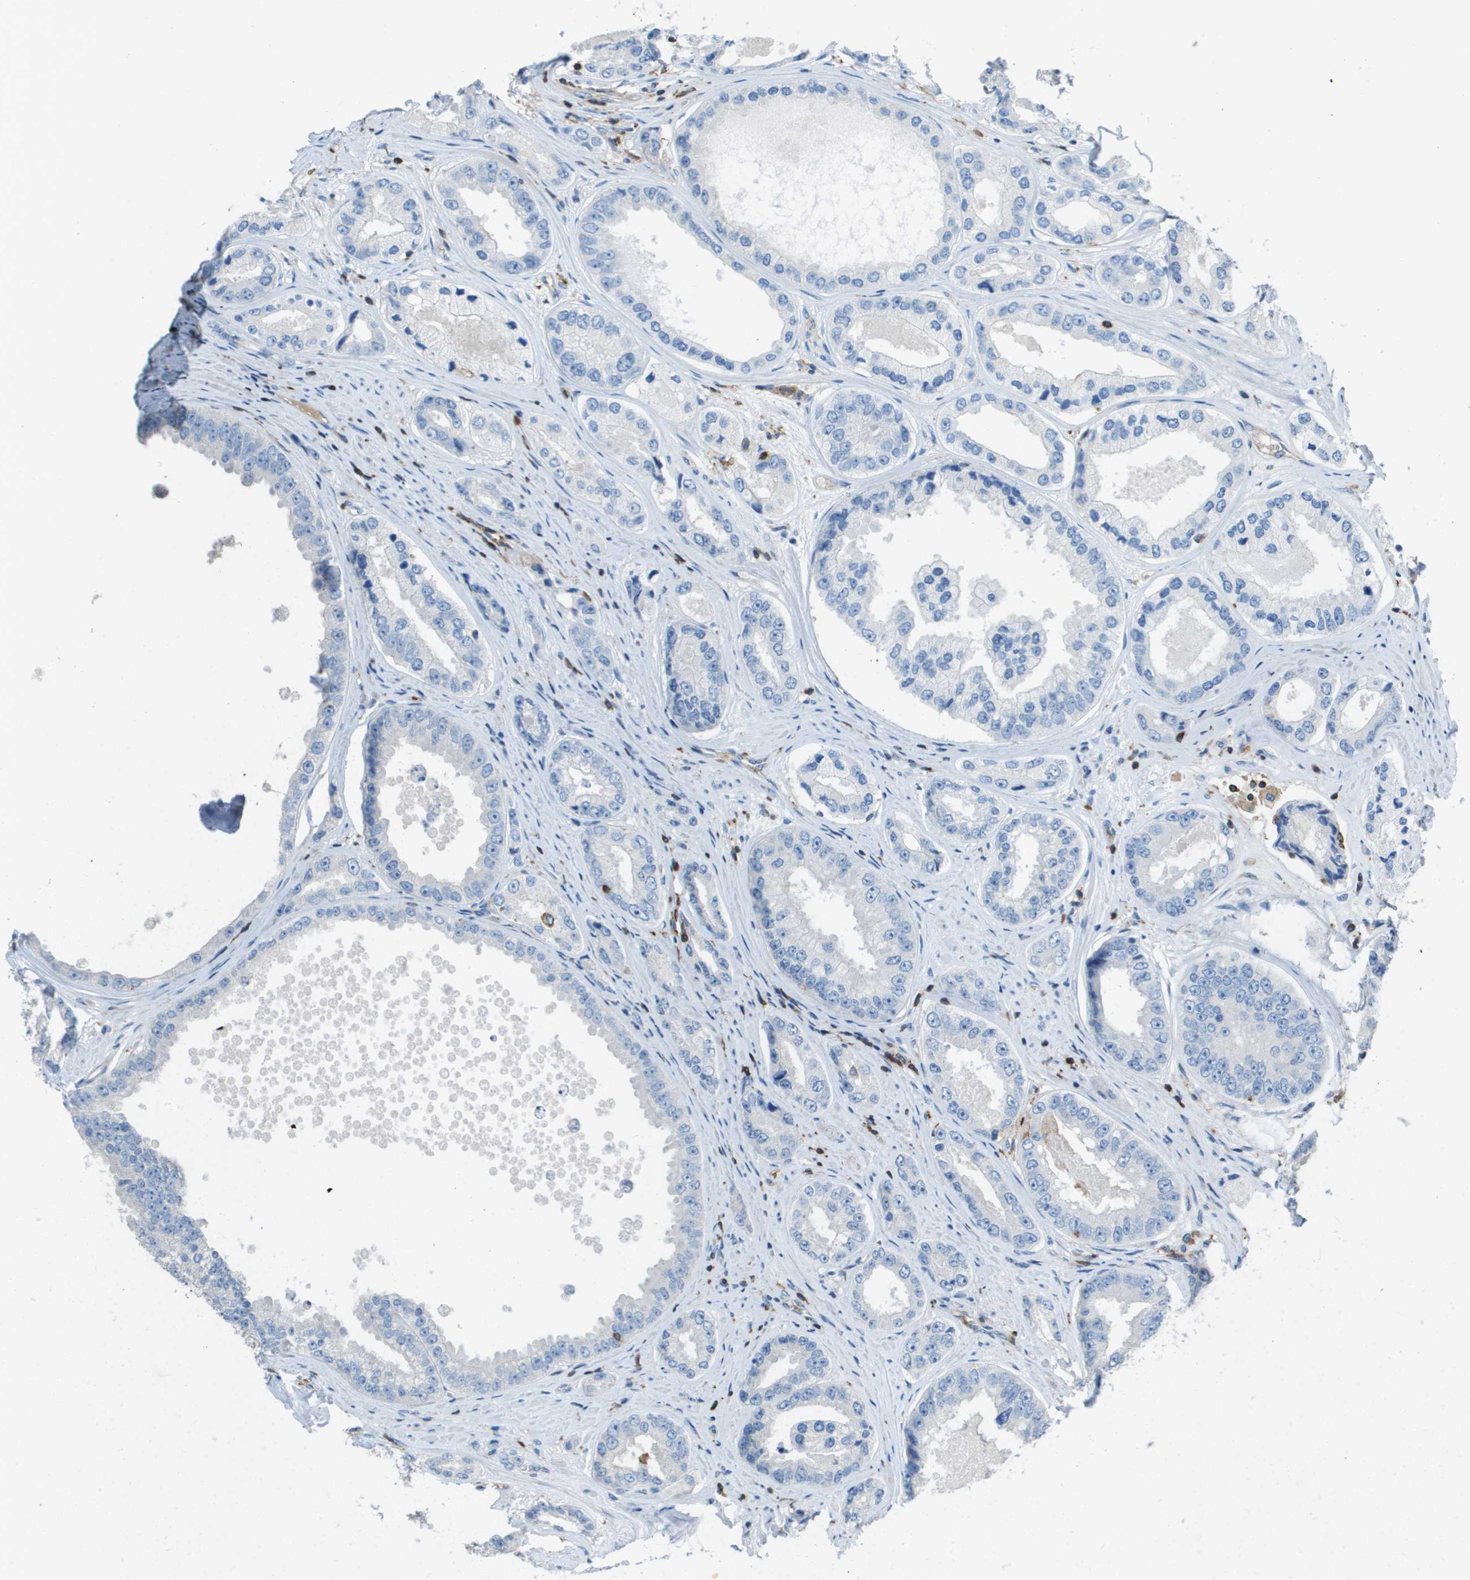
{"staining": {"intensity": "negative", "quantity": "none", "location": "none"}, "tissue": "prostate cancer", "cell_type": "Tumor cells", "image_type": "cancer", "snomed": [{"axis": "morphology", "description": "Adenocarcinoma, High grade"}, {"axis": "topography", "description": "Prostate"}], "caption": "DAB immunohistochemical staining of prostate cancer (adenocarcinoma (high-grade)) reveals no significant expression in tumor cells. (Immunohistochemistry (ihc), brightfield microscopy, high magnification).", "gene": "APBB1IP", "patient": {"sex": "male", "age": 61}}